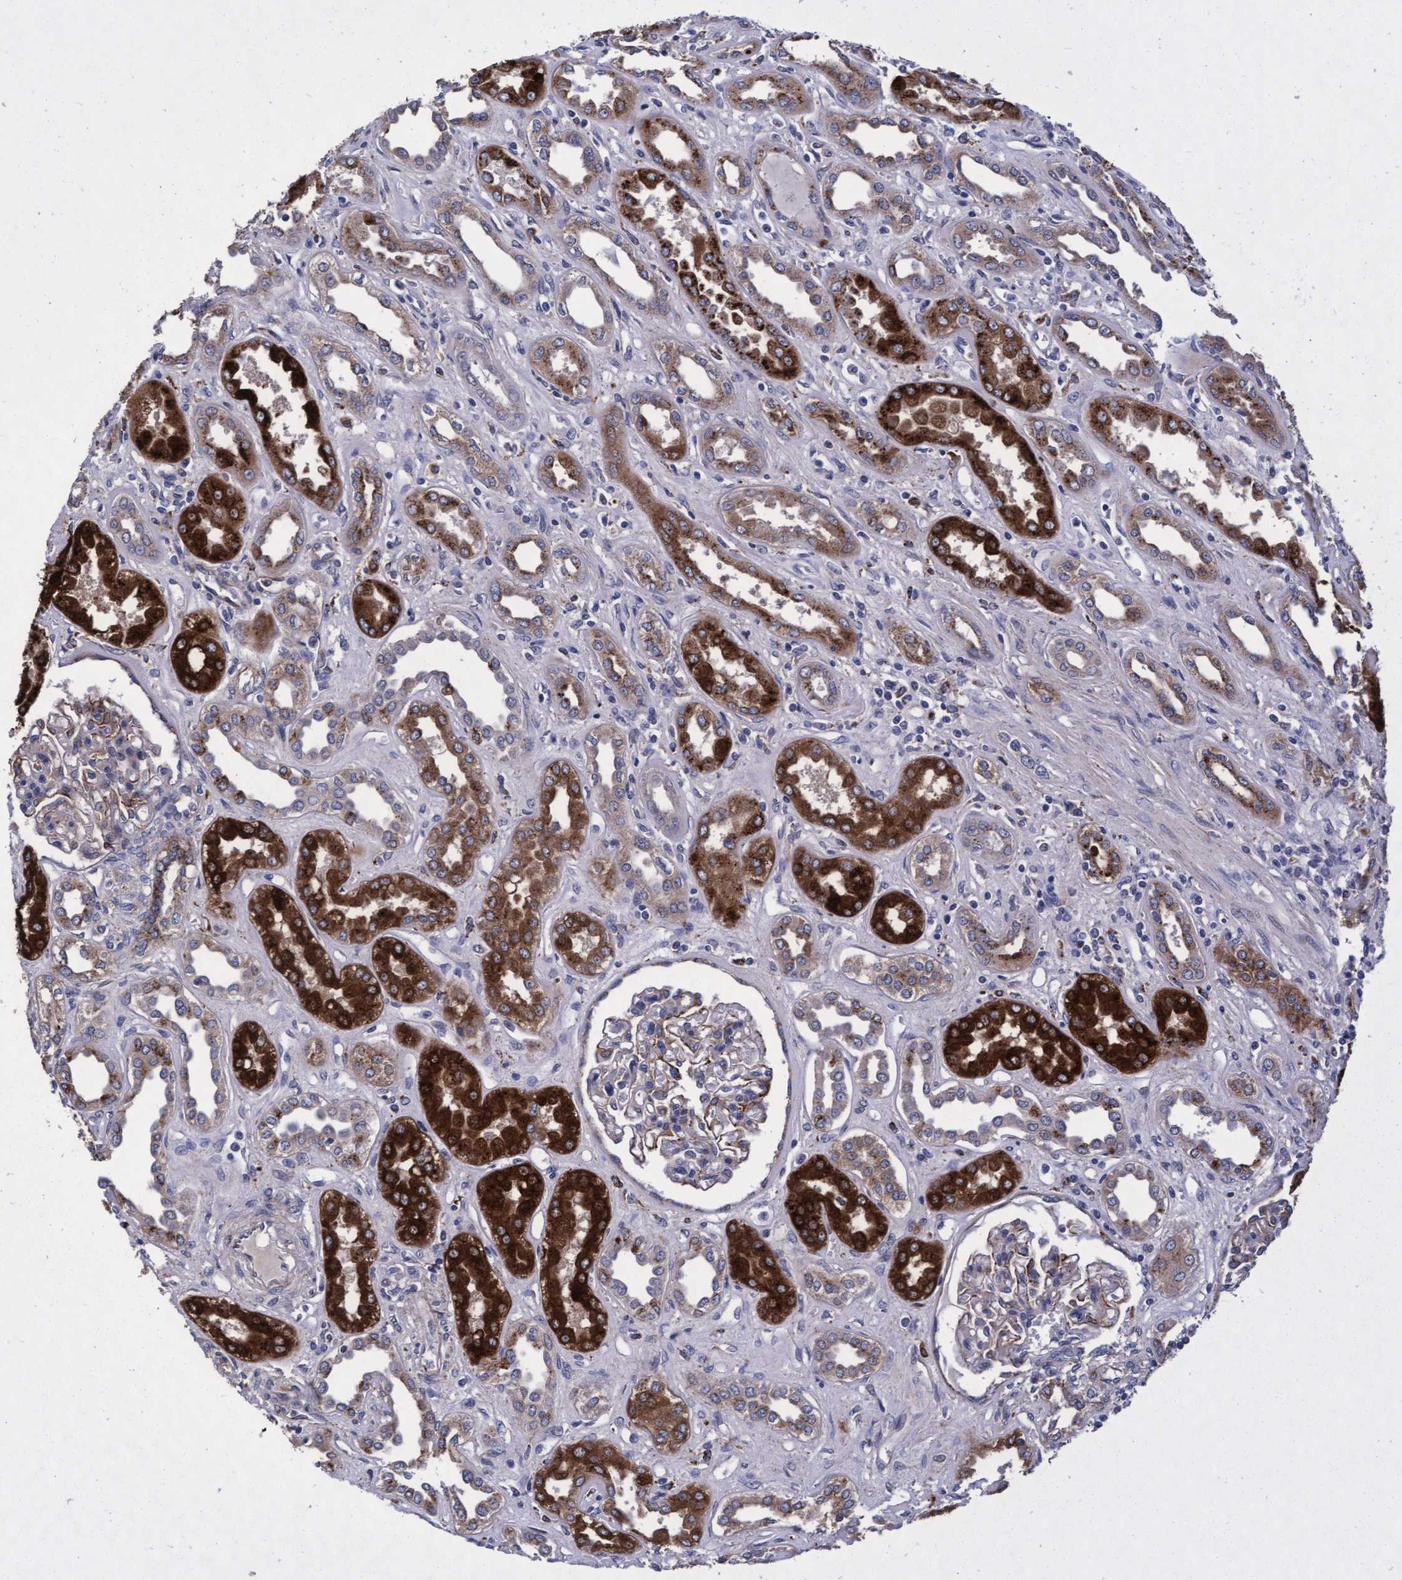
{"staining": {"intensity": "moderate", "quantity": "25%-75%", "location": "cytoplasmic/membranous"}, "tissue": "kidney", "cell_type": "Cells in glomeruli", "image_type": "normal", "snomed": [{"axis": "morphology", "description": "Normal tissue, NOS"}, {"axis": "topography", "description": "Kidney"}], "caption": "This photomicrograph exhibits immunohistochemistry staining of unremarkable human kidney, with medium moderate cytoplasmic/membranous positivity in about 25%-75% of cells in glomeruli.", "gene": "CPQ", "patient": {"sex": "male", "age": 59}}